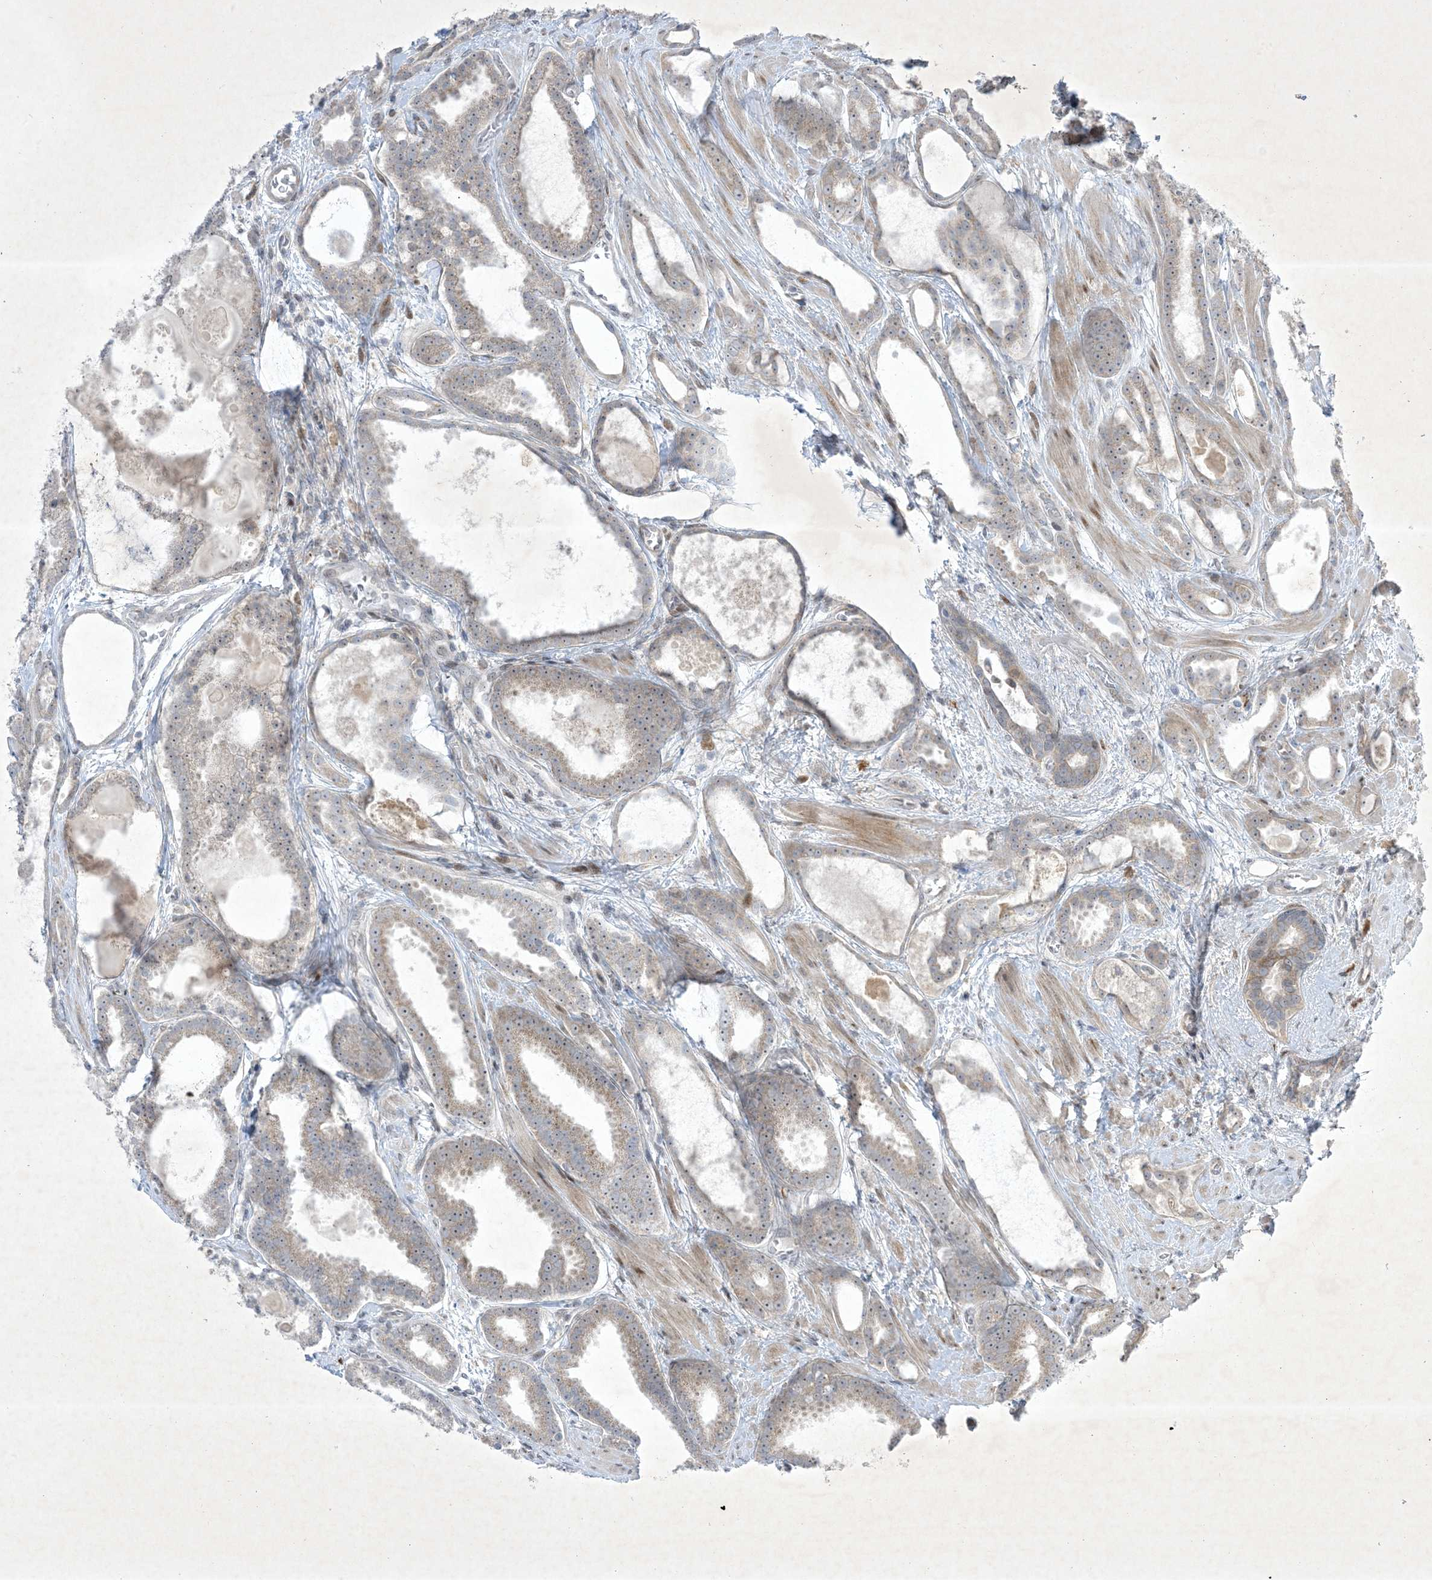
{"staining": {"intensity": "weak", "quantity": "25%-75%", "location": "cytoplasmic/membranous"}, "tissue": "prostate cancer", "cell_type": "Tumor cells", "image_type": "cancer", "snomed": [{"axis": "morphology", "description": "Adenocarcinoma, High grade"}, {"axis": "topography", "description": "Prostate"}], "caption": "Tumor cells reveal low levels of weak cytoplasmic/membranous positivity in about 25%-75% of cells in adenocarcinoma (high-grade) (prostate). The staining was performed using DAB to visualize the protein expression in brown, while the nuclei were stained in blue with hematoxylin (Magnification: 20x).", "gene": "SOGA3", "patient": {"sex": "male", "age": 60}}